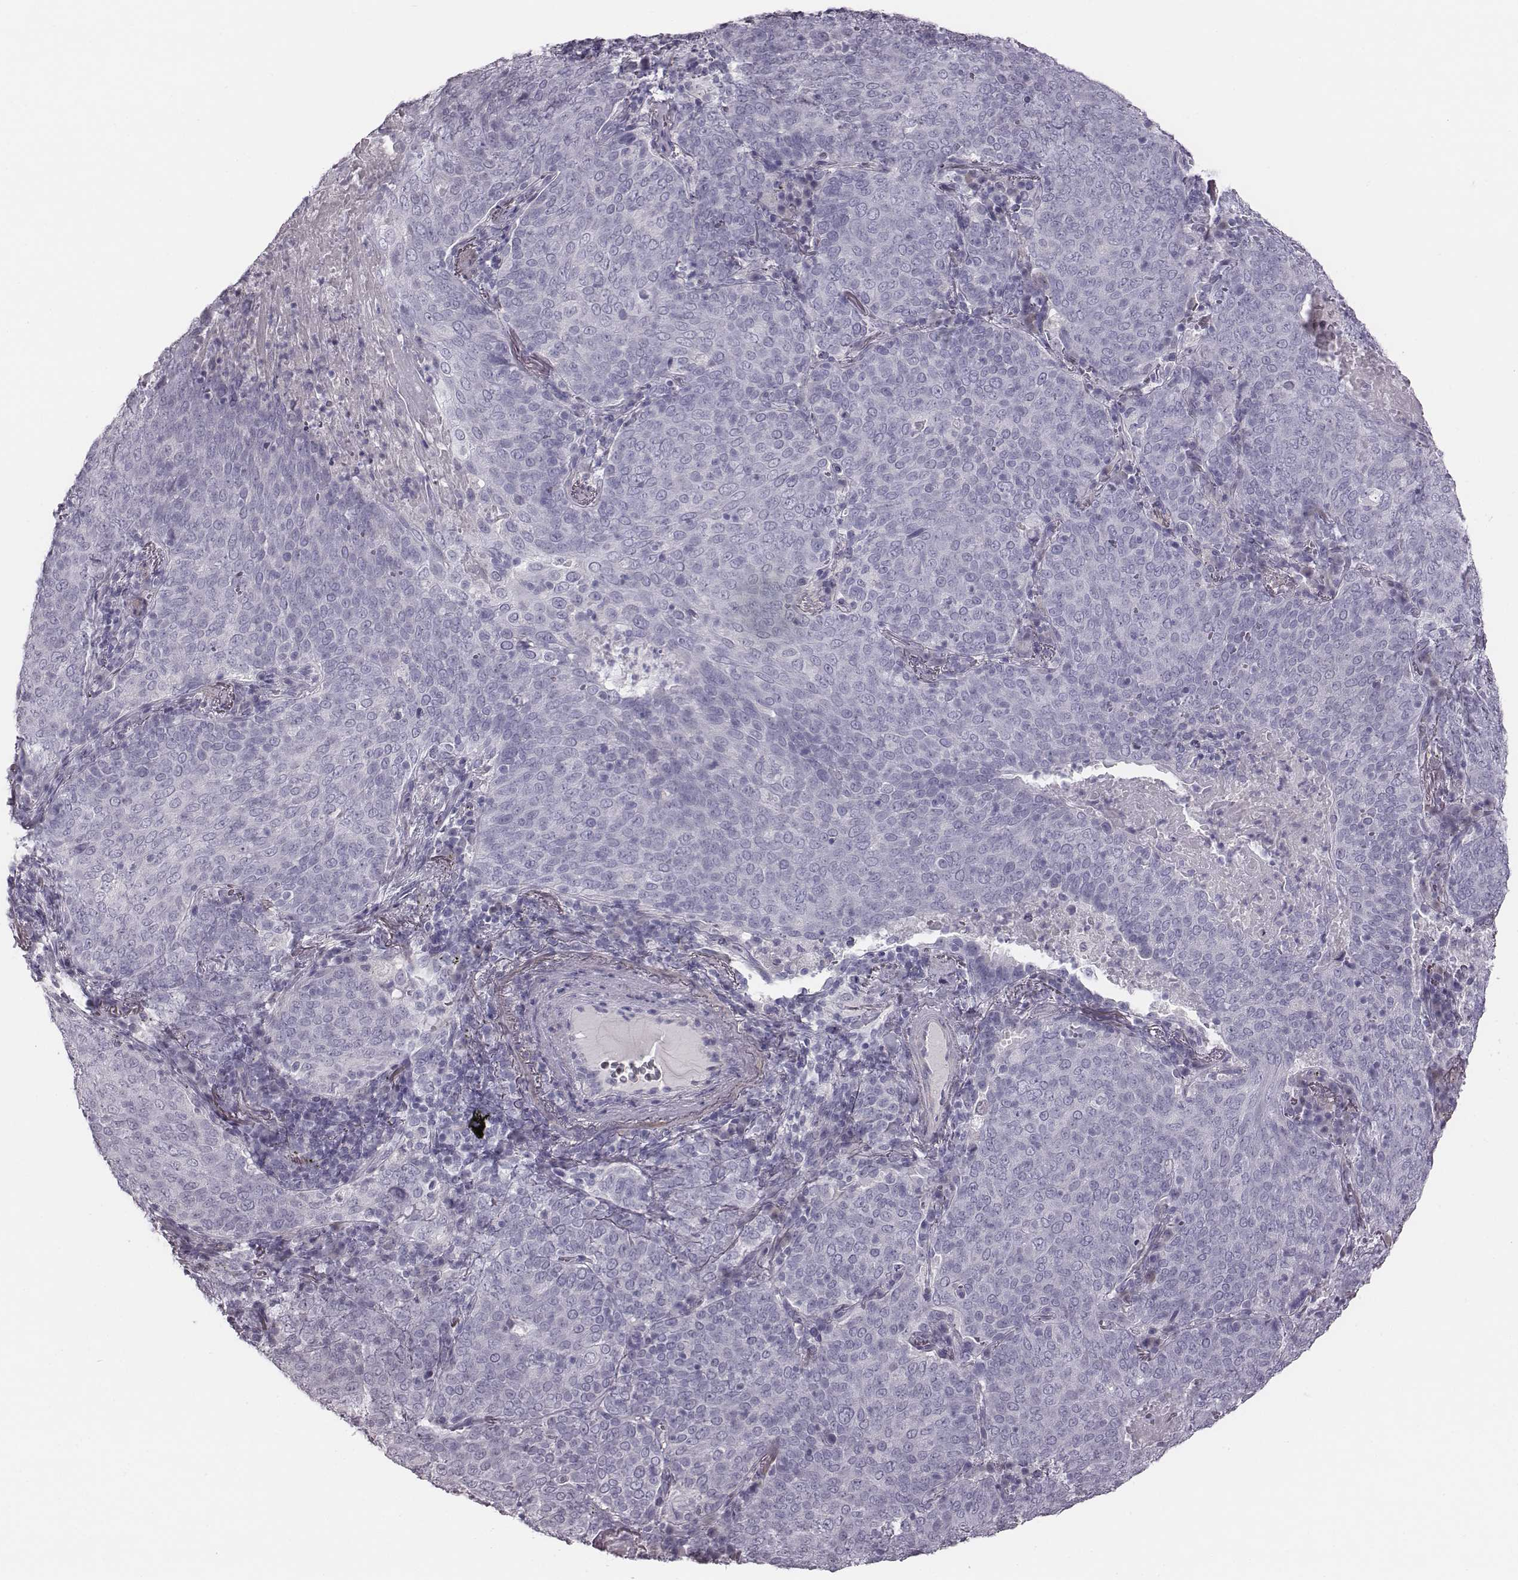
{"staining": {"intensity": "negative", "quantity": "none", "location": "none"}, "tissue": "lung cancer", "cell_type": "Tumor cells", "image_type": "cancer", "snomed": [{"axis": "morphology", "description": "Squamous cell carcinoma, NOS"}, {"axis": "topography", "description": "Lung"}], "caption": "An immunohistochemistry photomicrograph of lung squamous cell carcinoma is shown. There is no staining in tumor cells of lung squamous cell carcinoma. (DAB immunohistochemistry, high magnification).", "gene": "CRISP1", "patient": {"sex": "male", "age": 82}}